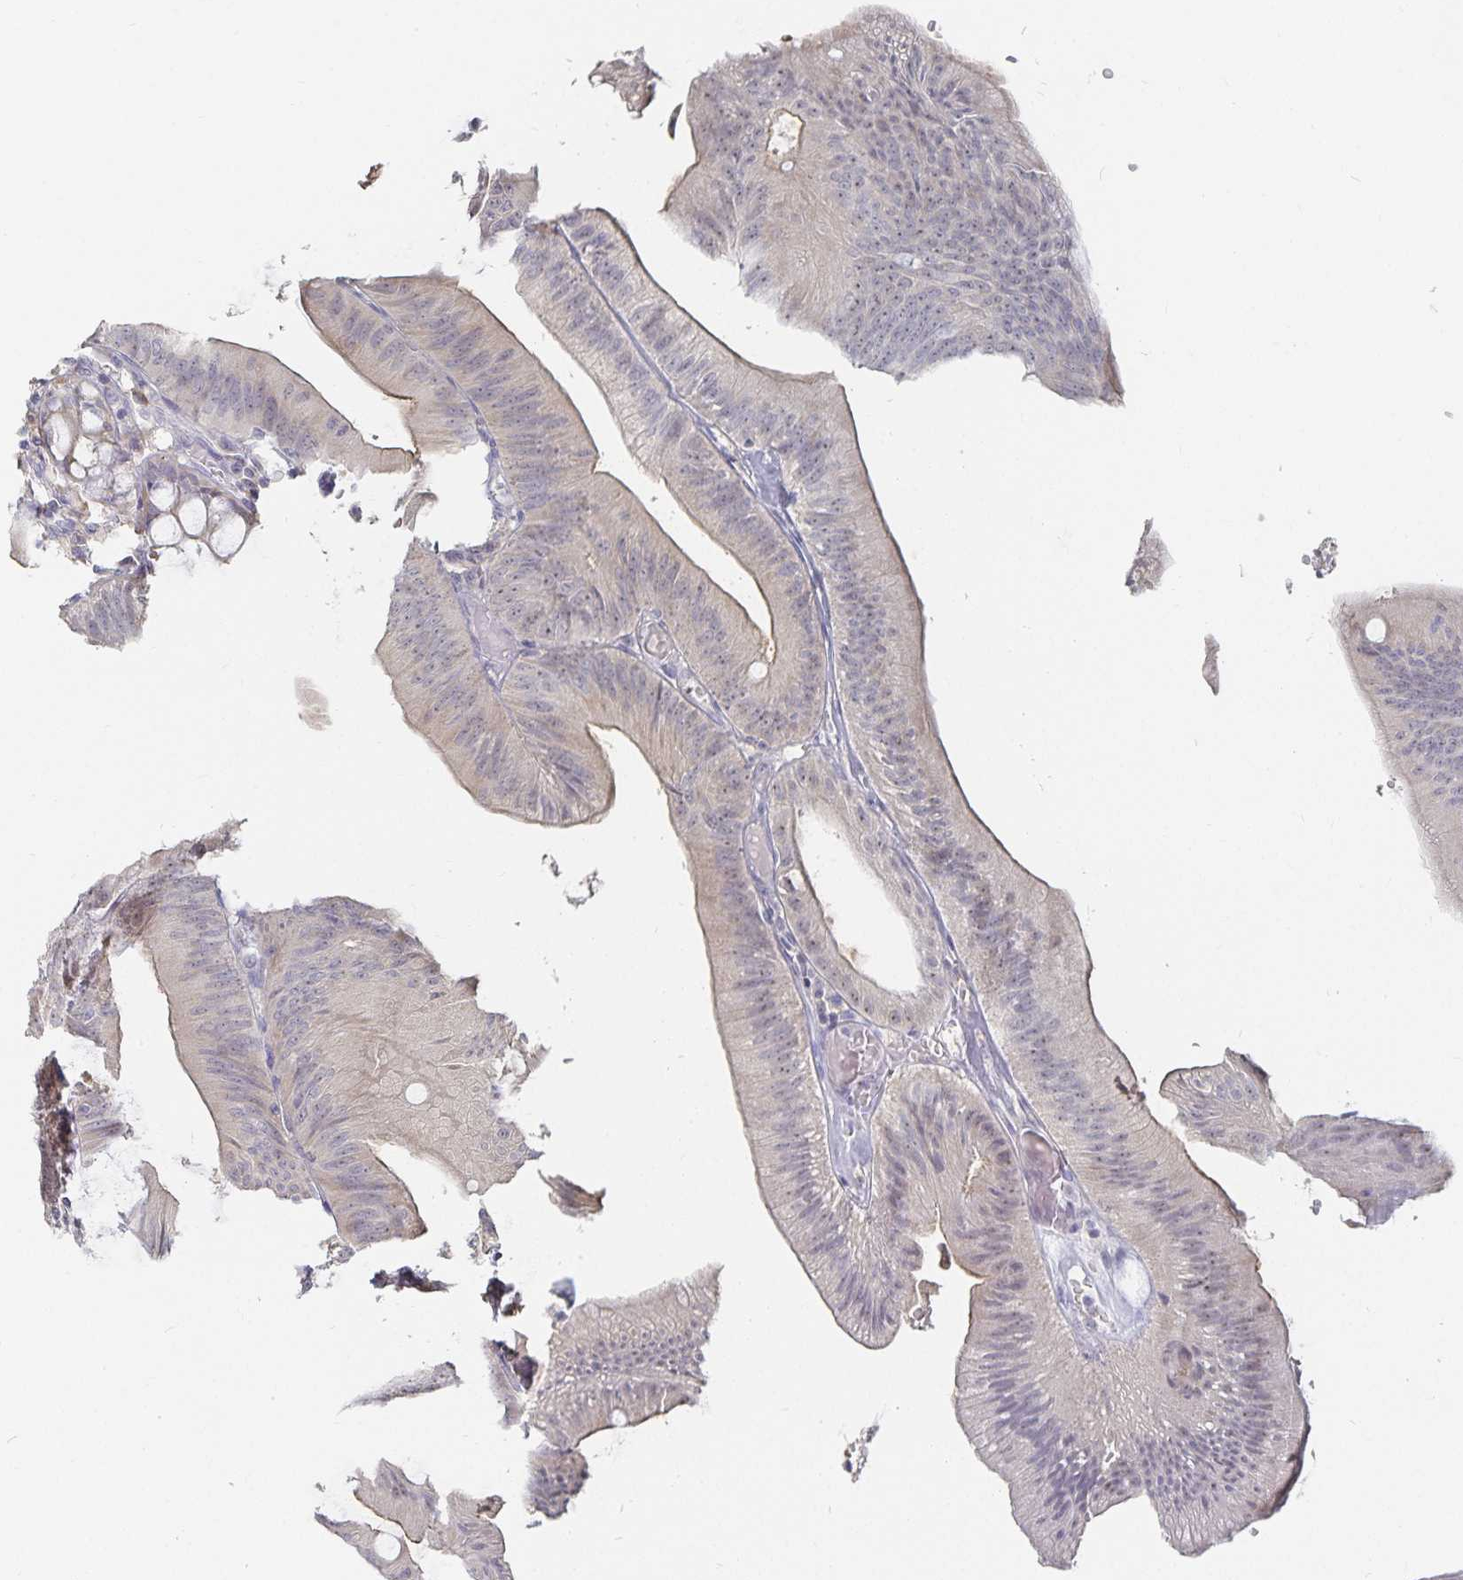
{"staining": {"intensity": "weak", "quantity": "<25%", "location": "cytoplasmic/membranous"}, "tissue": "colorectal cancer", "cell_type": "Tumor cells", "image_type": "cancer", "snomed": [{"axis": "morphology", "description": "Adenocarcinoma, NOS"}, {"axis": "topography", "description": "Colon"}], "caption": "Colorectal adenocarcinoma was stained to show a protein in brown. There is no significant expression in tumor cells.", "gene": "DNAH9", "patient": {"sex": "male", "age": 84}}